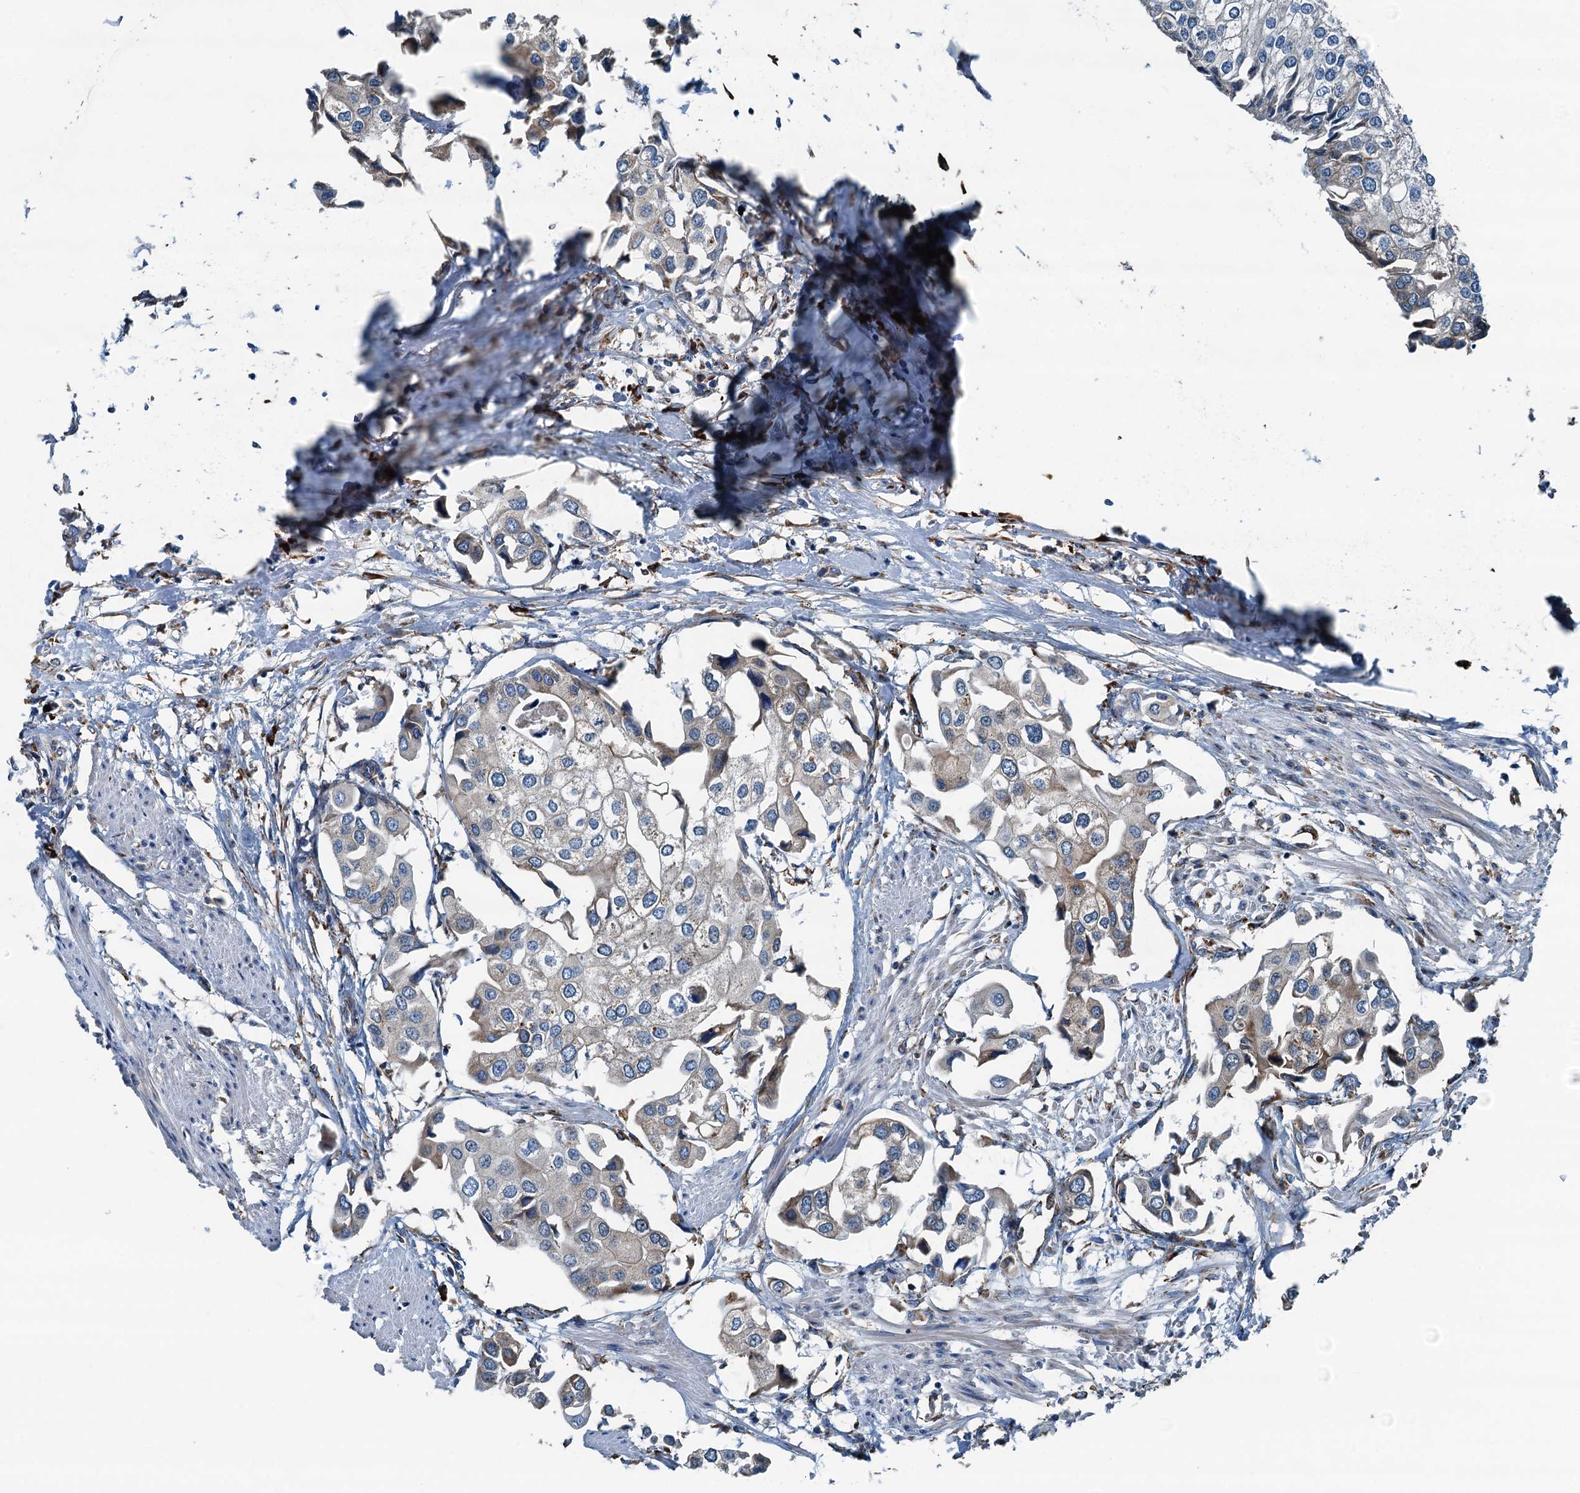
{"staining": {"intensity": "negative", "quantity": "none", "location": "none"}, "tissue": "urothelial cancer", "cell_type": "Tumor cells", "image_type": "cancer", "snomed": [{"axis": "morphology", "description": "Urothelial carcinoma, High grade"}, {"axis": "topography", "description": "Urinary bladder"}], "caption": "There is no significant expression in tumor cells of urothelial cancer. (DAB (3,3'-diaminobenzidine) immunohistochemistry, high magnification).", "gene": "TAMALIN", "patient": {"sex": "male", "age": 64}}